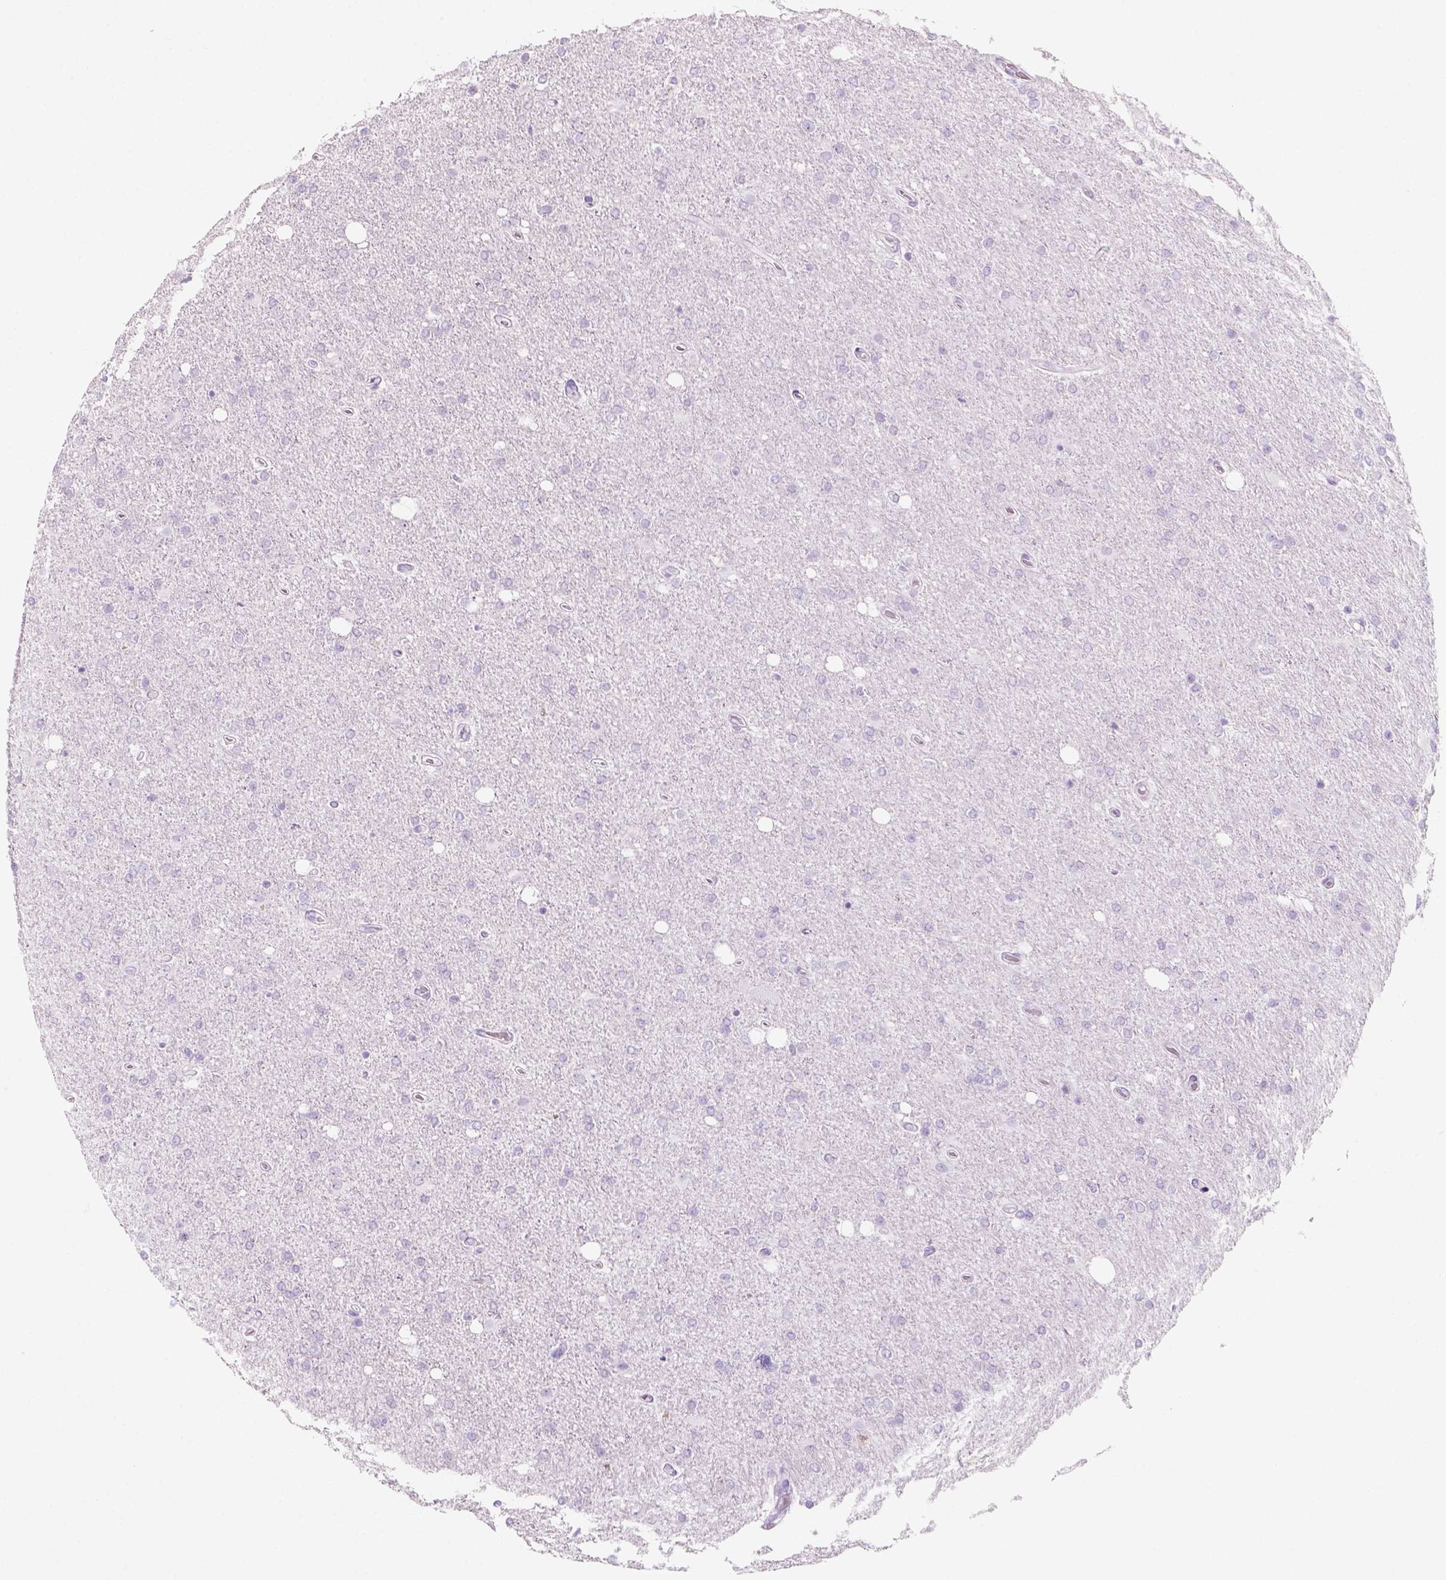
{"staining": {"intensity": "negative", "quantity": "none", "location": "none"}, "tissue": "glioma", "cell_type": "Tumor cells", "image_type": "cancer", "snomed": [{"axis": "morphology", "description": "Glioma, malignant, High grade"}, {"axis": "topography", "description": "Cerebral cortex"}], "caption": "Tumor cells are negative for protein expression in human glioma.", "gene": "KRTAP11-1", "patient": {"sex": "male", "age": 70}}